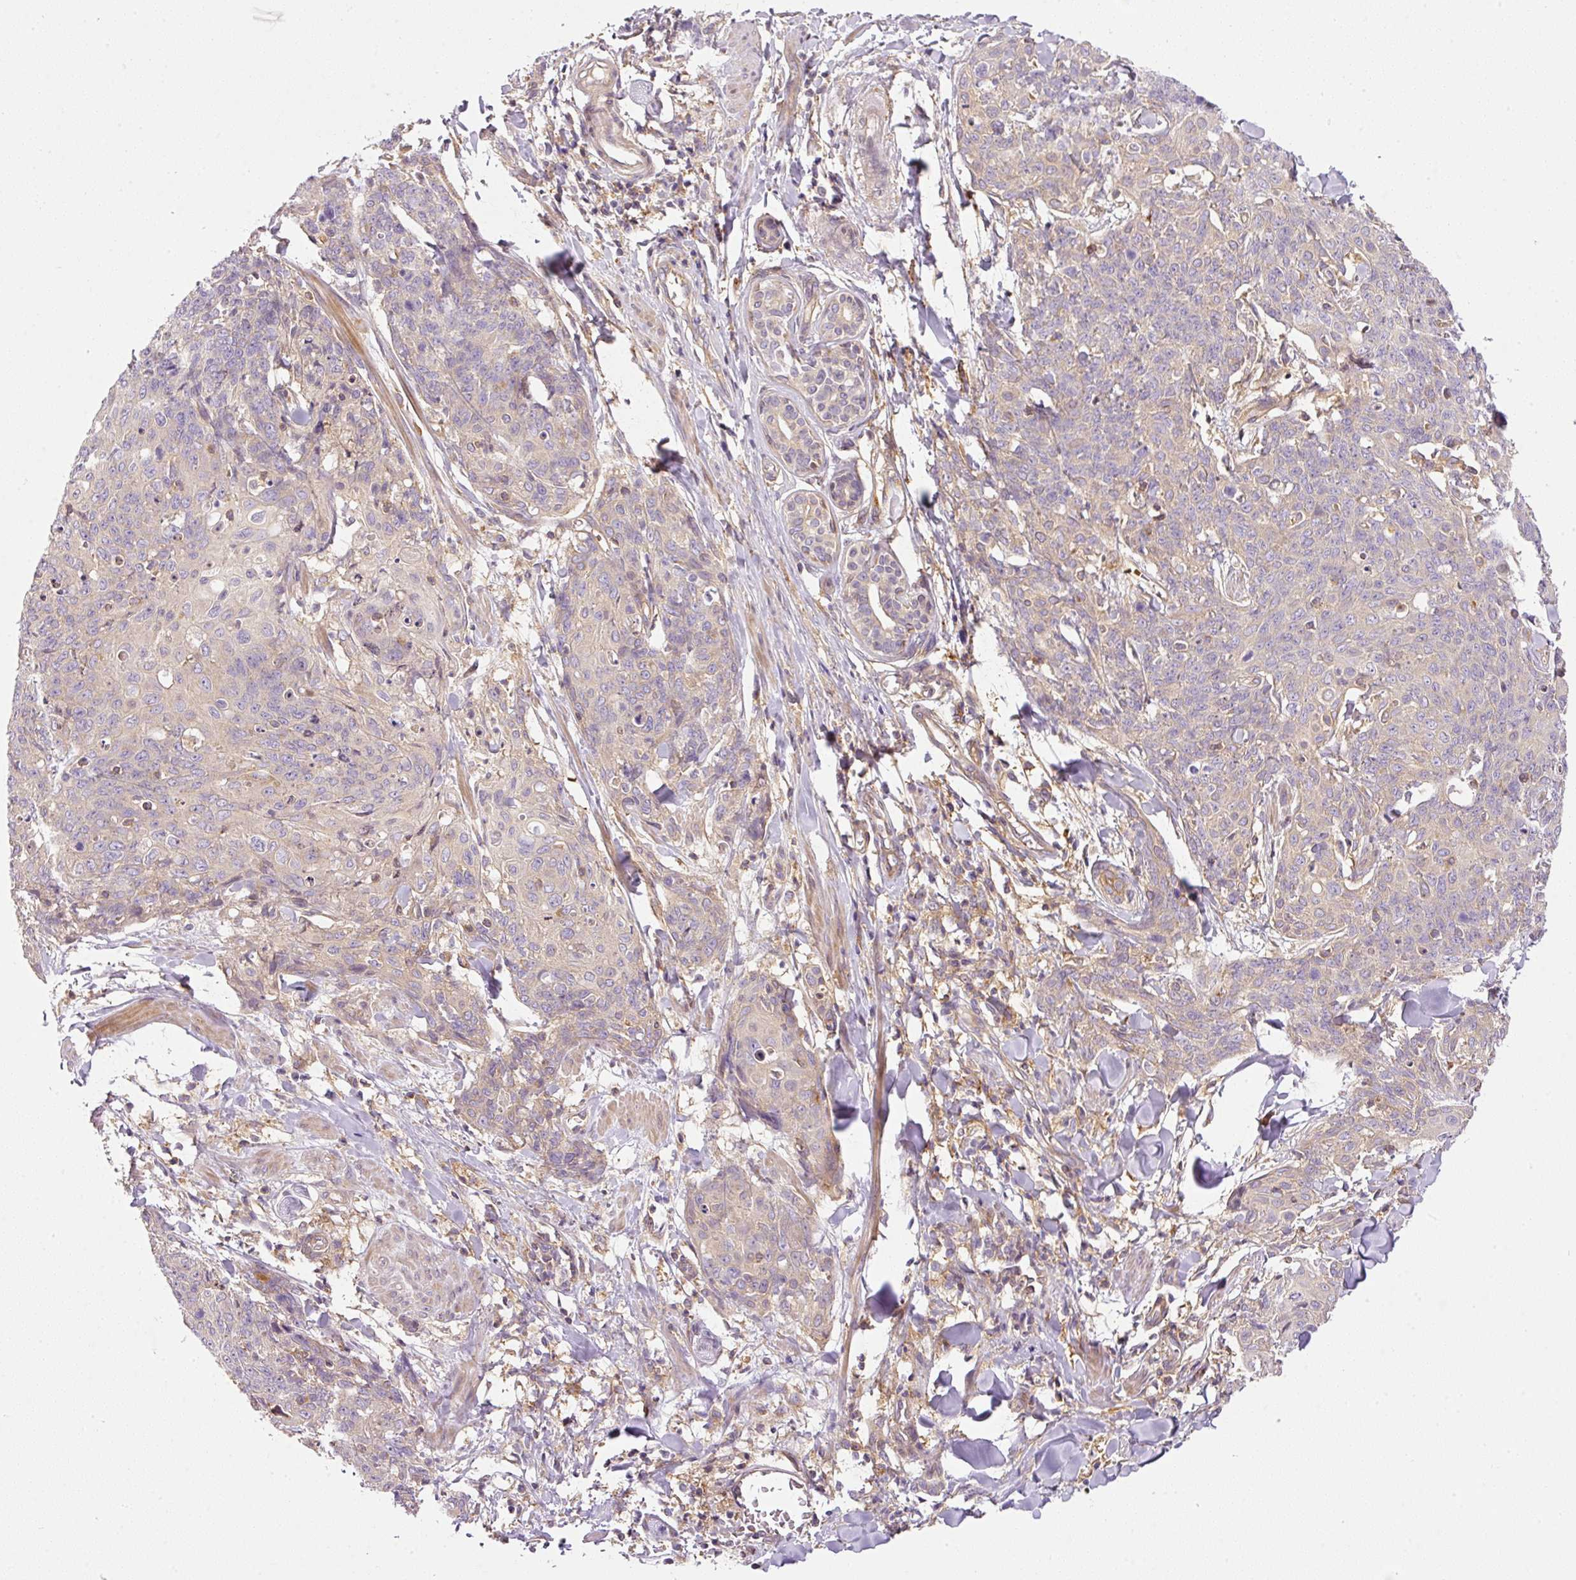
{"staining": {"intensity": "negative", "quantity": "none", "location": "none"}, "tissue": "skin cancer", "cell_type": "Tumor cells", "image_type": "cancer", "snomed": [{"axis": "morphology", "description": "Squamous cell carcinoma, NOS"}, {"axis": "topography", "description": "Skin"}, {"axis": "topography", "description": "Vulva"}], "caption": "Tumor cells are negative for brown protein staining in skin squamous cell carcinoma.", "gene": "TBC1D2B", "patient": {"sex": "female", "age": 85}}